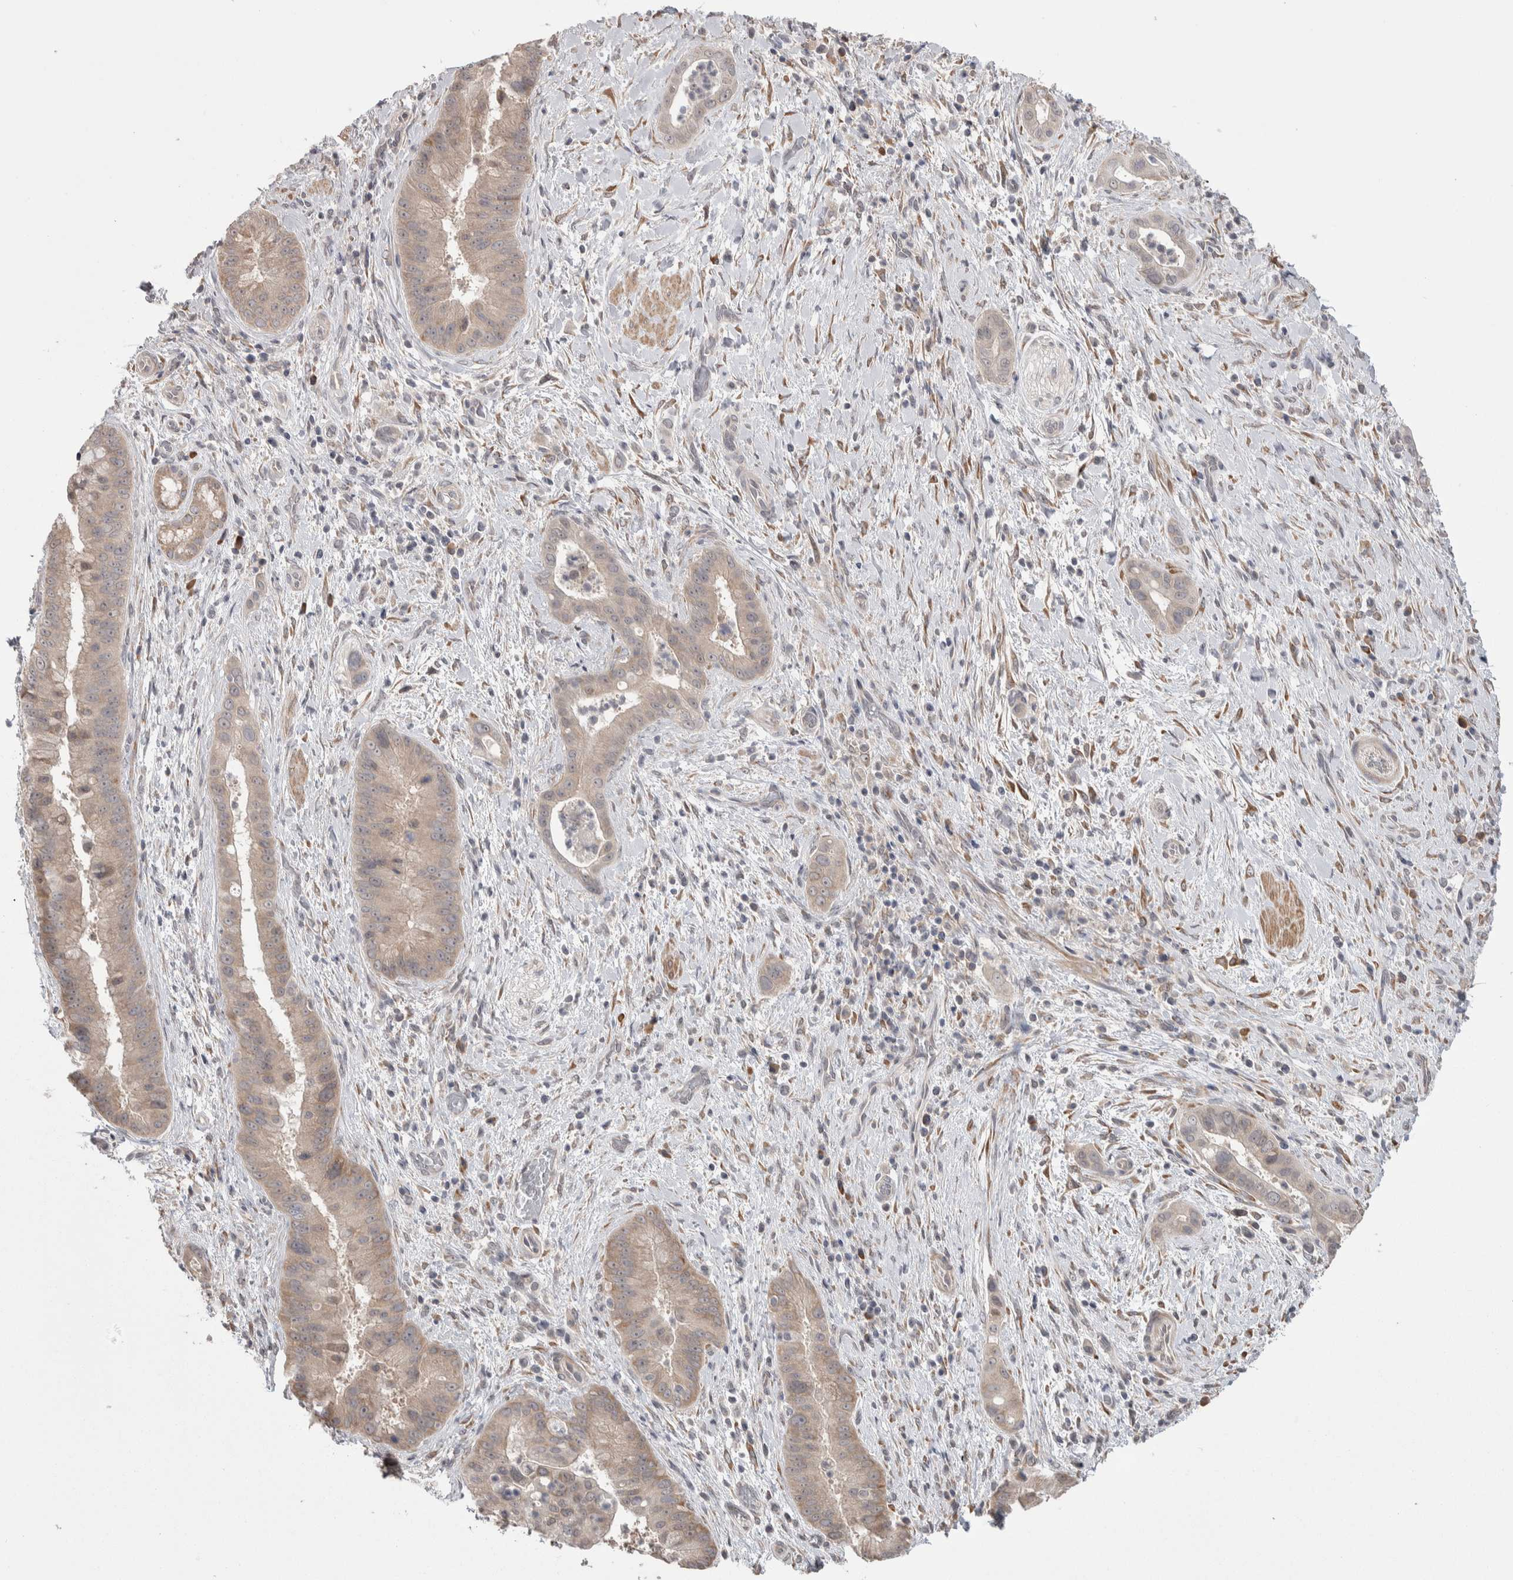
{"staining": {"intensity": "weak", "quantity": ">75%", "location": "cytoplasmic/membranous"}, "tissue": "liver cancer", "cell_type": "Tumor cells", "image_type": "cancer", "snomed": [{"axis": "morphology", "description": "Cholangiocarcinoma"}, {"axis": "topography", "description": "Liver"}], "caption": "A high-resolution photomicrograph shows immunohistochemistry (IHC) staining of liver cholangiocarcinoma, which demonstrates weak cytoplasmic/membranous positivity in approximately >75% of tumor cells. (Stains: DAB in brown, nuclei in blue, Microscopy: brightfield microscopy at high magnification).", "gene": "CUL2", "patient": {"sex": "female", "age": 54}}